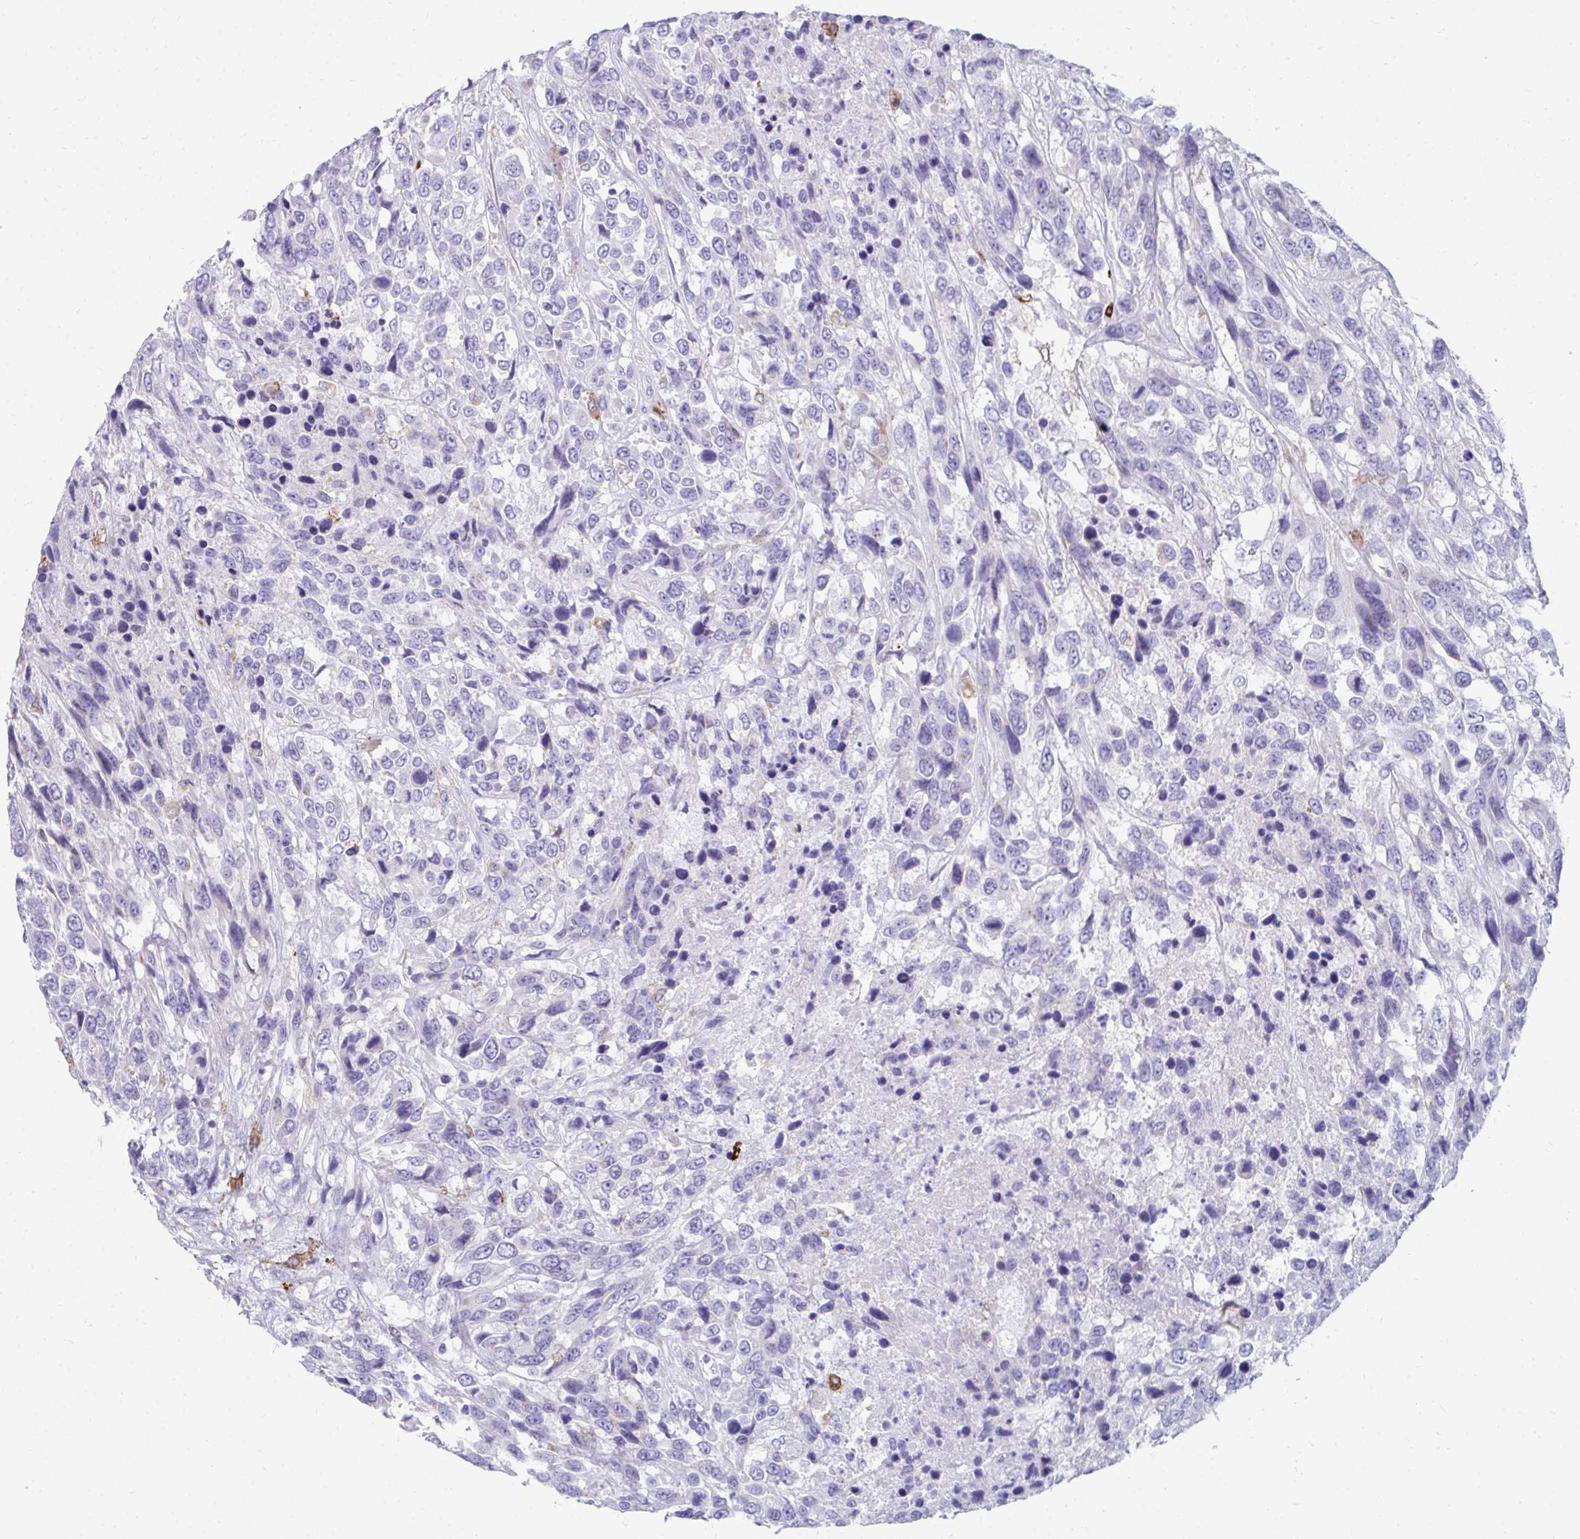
{"staining": {"intensity": "negative", "quantity": "none", "location": "none"}, "tissue": "urothelial cancer", "cell_type": "Tumor cells", "image_type": "cancer", "snomed": [{"axis": "morphology", "description": "Urothelial carcinoma, High grade"}, {"axis": "topography", "description": "Urinary bladder"}], "caption": "Immunohistochemistry of human high-grade urothelial carcinoma displays no expression in tumor cells.", "gene": "CD163", "patient": {"sex": "female", "age": 70}}